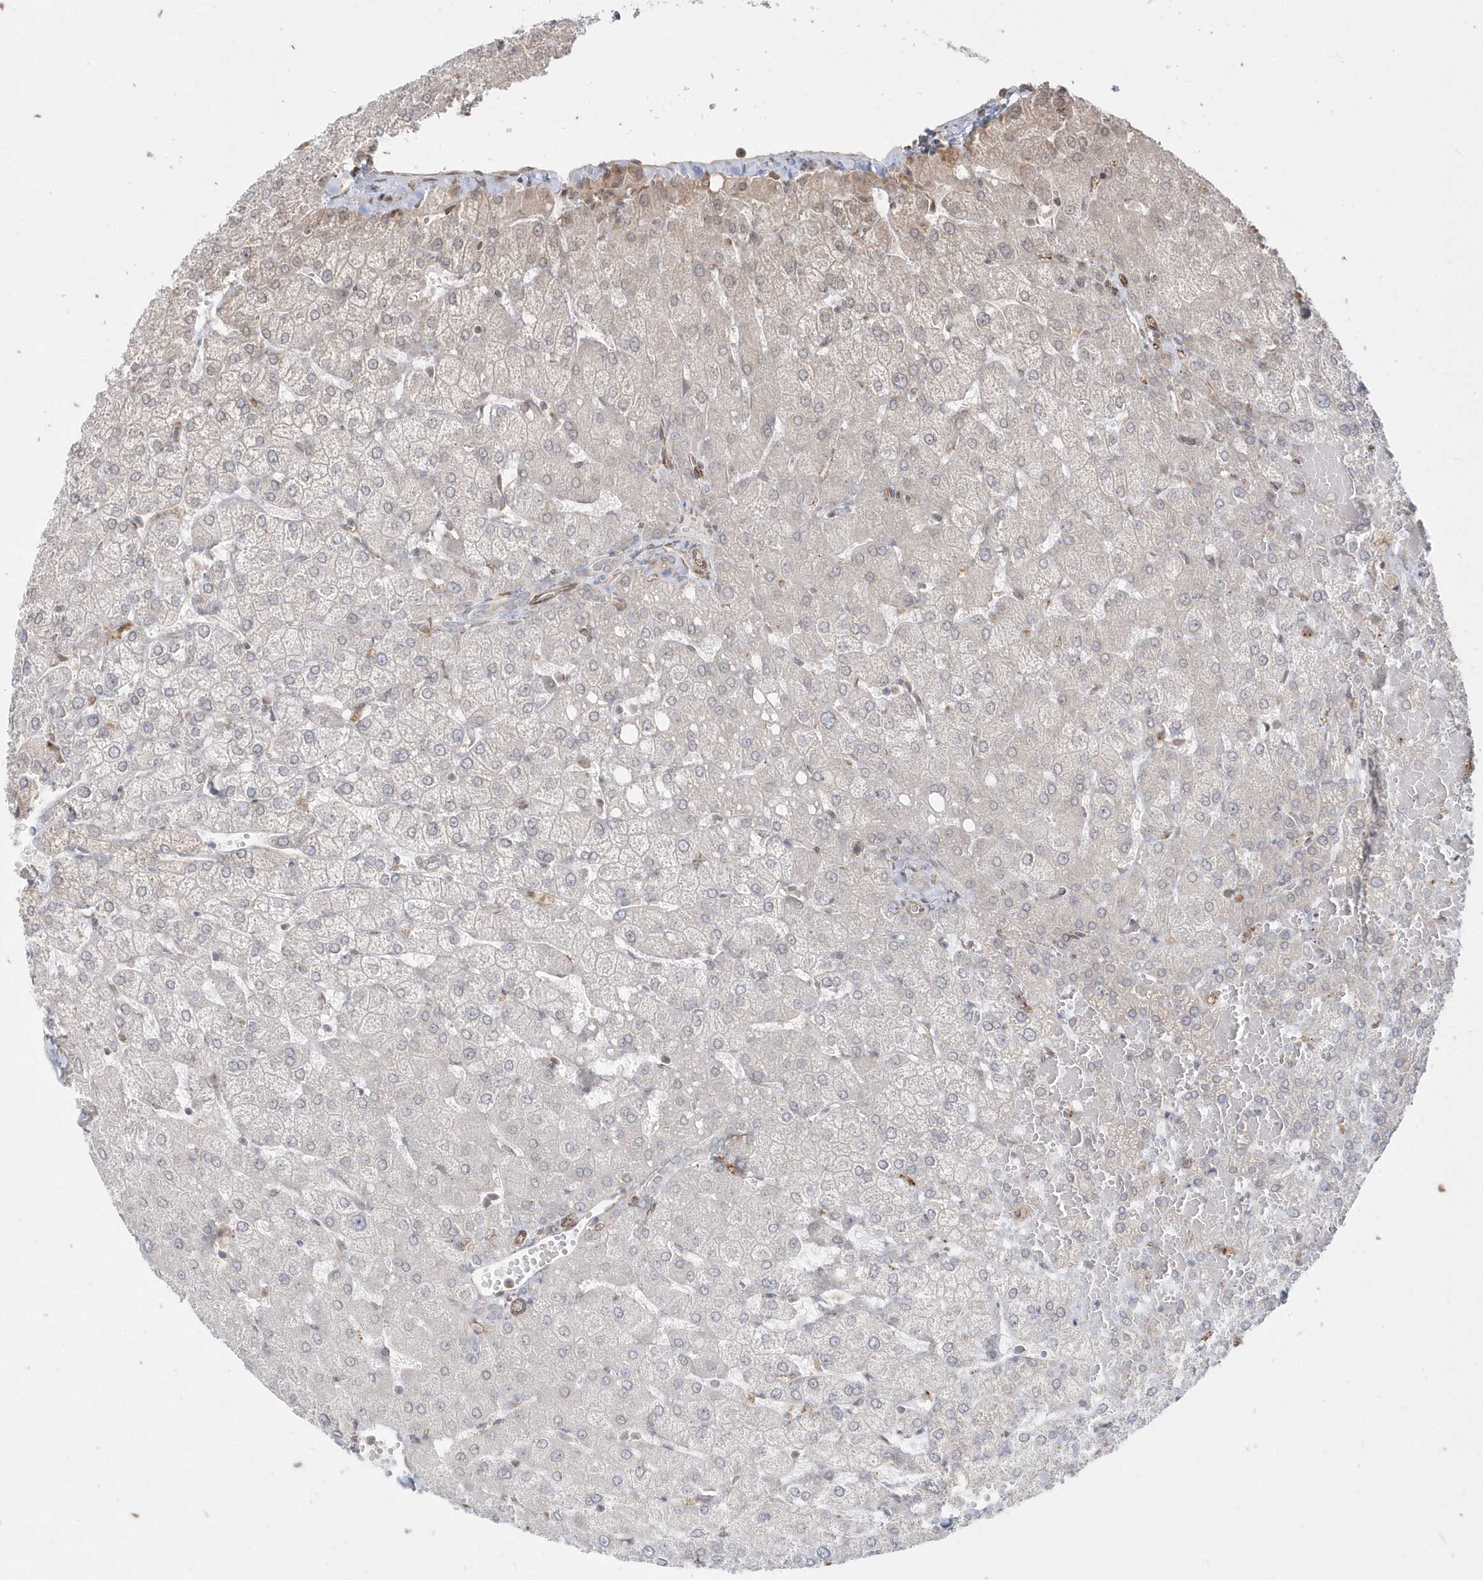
{"staining": {"intensity": "negative", "quantity": "none", "location": "none"}, "tissue": "liver", "cell_type": "Cholangiocytes", "image_type": "normal", "snomed": [{"axis": "morphology", "description": "Normal tissue, NOS"}, {"axis": "topography", "description": "Liver"}], "caption": "Immunohistochemical staining of unremarkable liver displays no significant staining in cholangiocytes. Brightfield microscopy of immunohistochemistry stained with DAB (brown) and hematoxylin (blue), captured at high magnification.", "gene": "DHX57", "patient": {"sex": "female", "age": 54}}